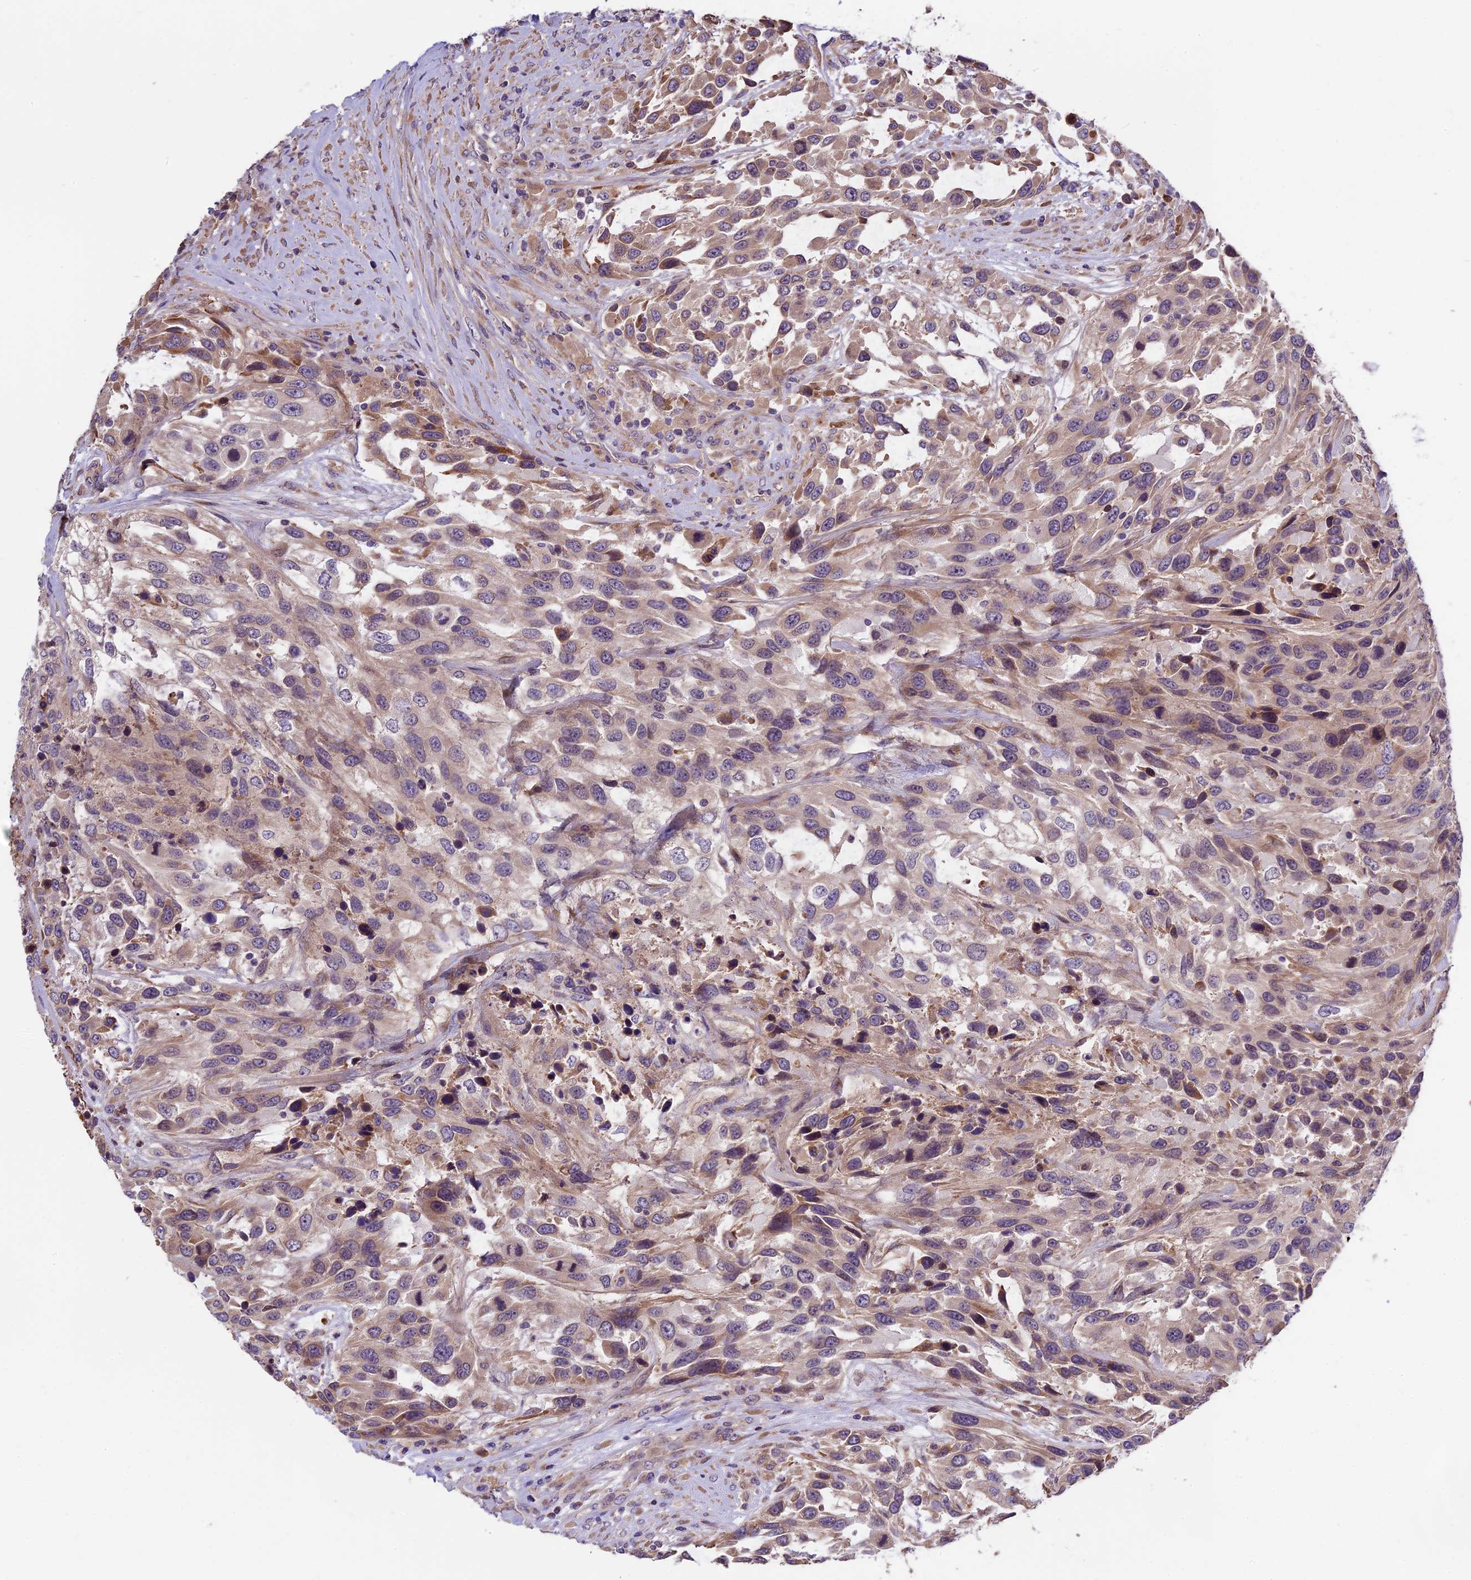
{"staining": {"intensity": "weak", "quantity": "25%-75%", "location": "cytoplasmic/membranous"}, "tissue": "urothelial cancer", "cell_type": "Tumor cells", "image_type": "cancer", "snomed": [{"axis": "morphology", "description": "Urothelial carcinoma, High grade"}, {"axis": "topography", "description": "Urinary bladder"}], "caption": "Protein expression by immunohistochemistry (IHC) exhibits weak cytoplasmic/membranous positivity in about 25%-75% of tumor cells in urothelial cancer.", "gene": "ABCC10", "patient": {"sex": "female", "age": 70}}